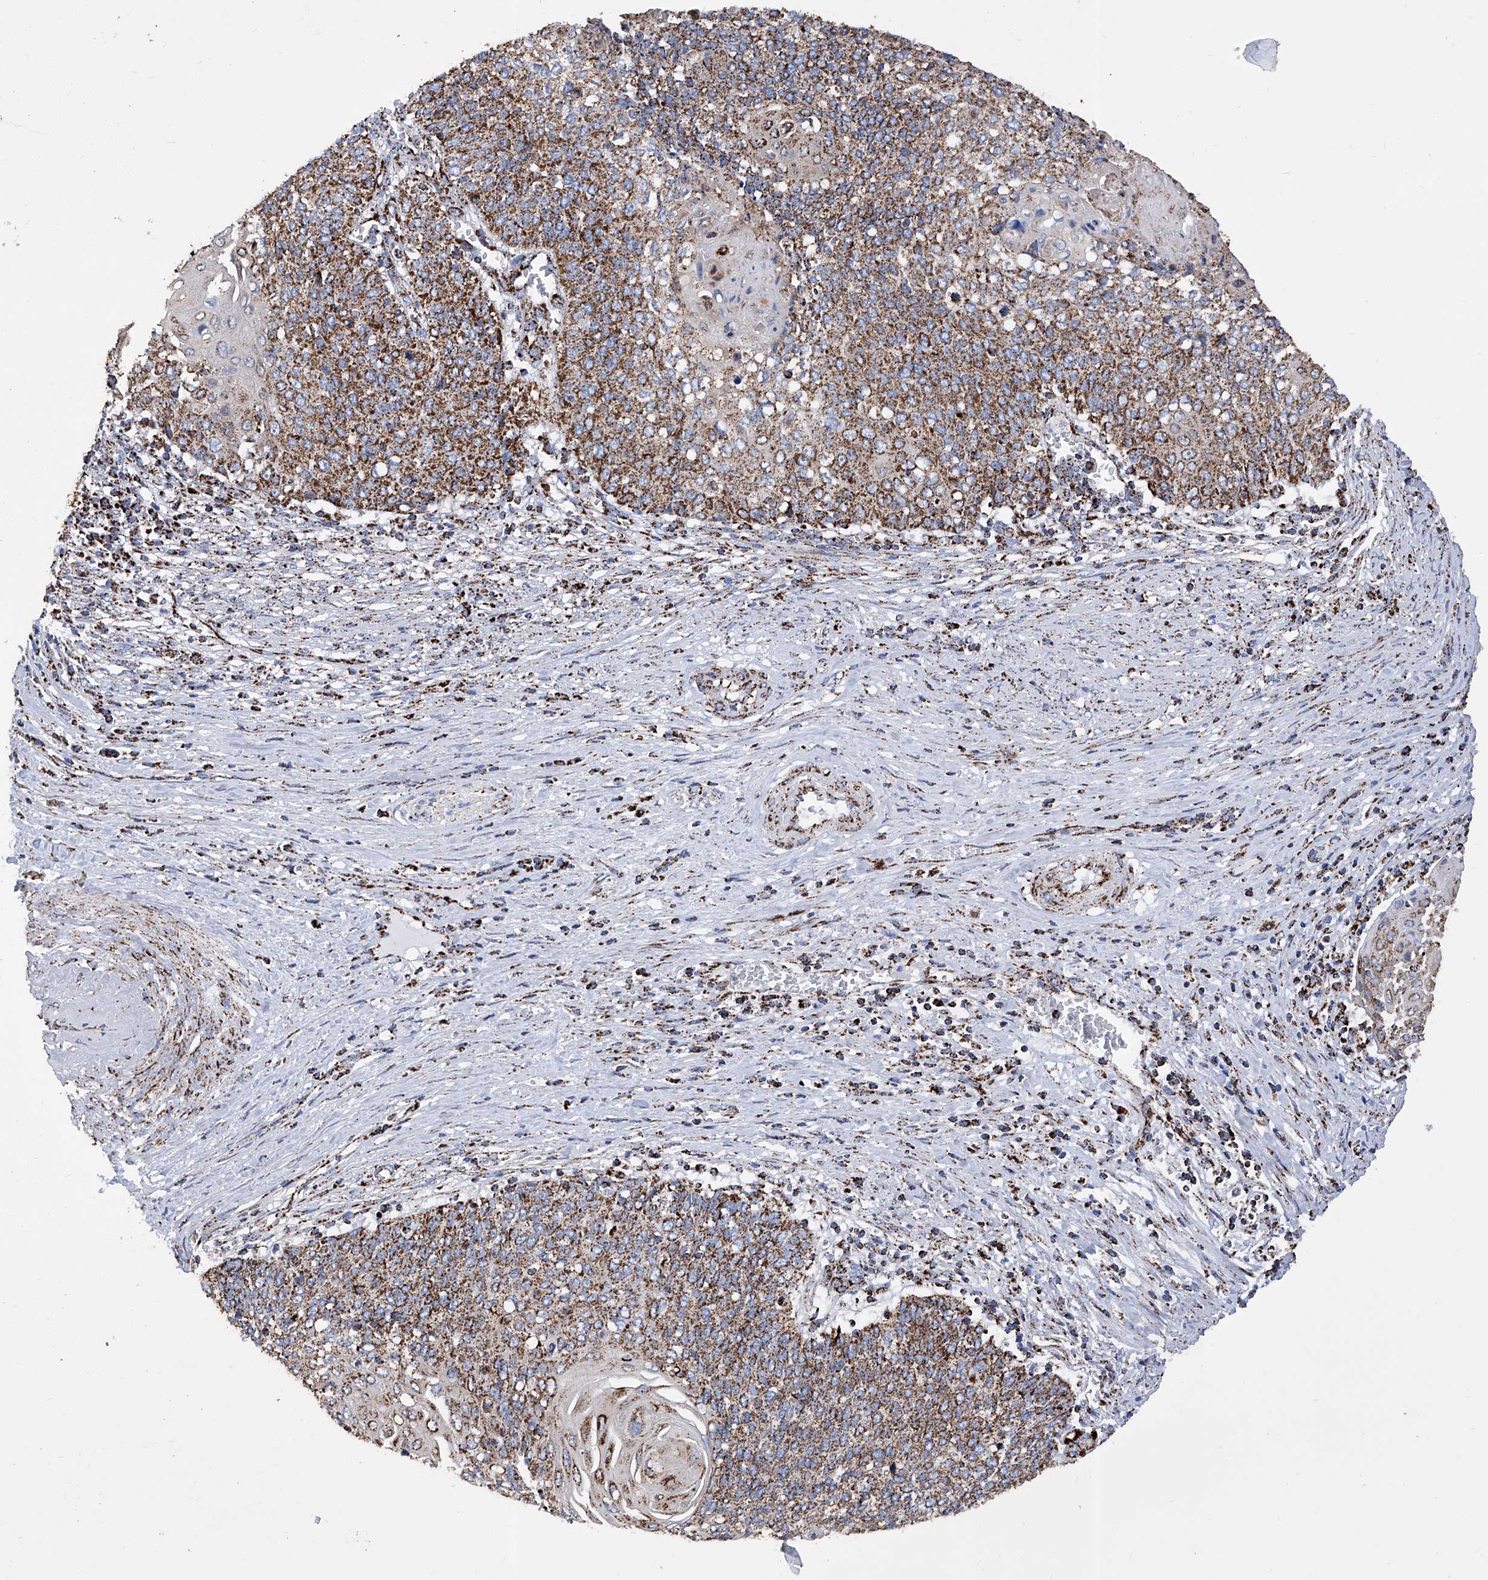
{"staining": {"intensity": "strong", "quantity": ">75%", "location": "cytoplasmic/membranous"}, "tissue": "cervical cancer", "cell_type": "Tumor cells", "image_type": "cancer", "snomed": [{"axis": "morphology", "description": "Squamous cell carcinoma, NOS"}, {"axis": "topography", "description": "Cervix"}], "caption": "A micrograph of cervical squamous cell carcinoma stained for a protein shows strong cytoplasmic/membranous brown staining in tumor cells.", "gene": "ATP5PF", "patient": {"sex": "female", "age": 39}}